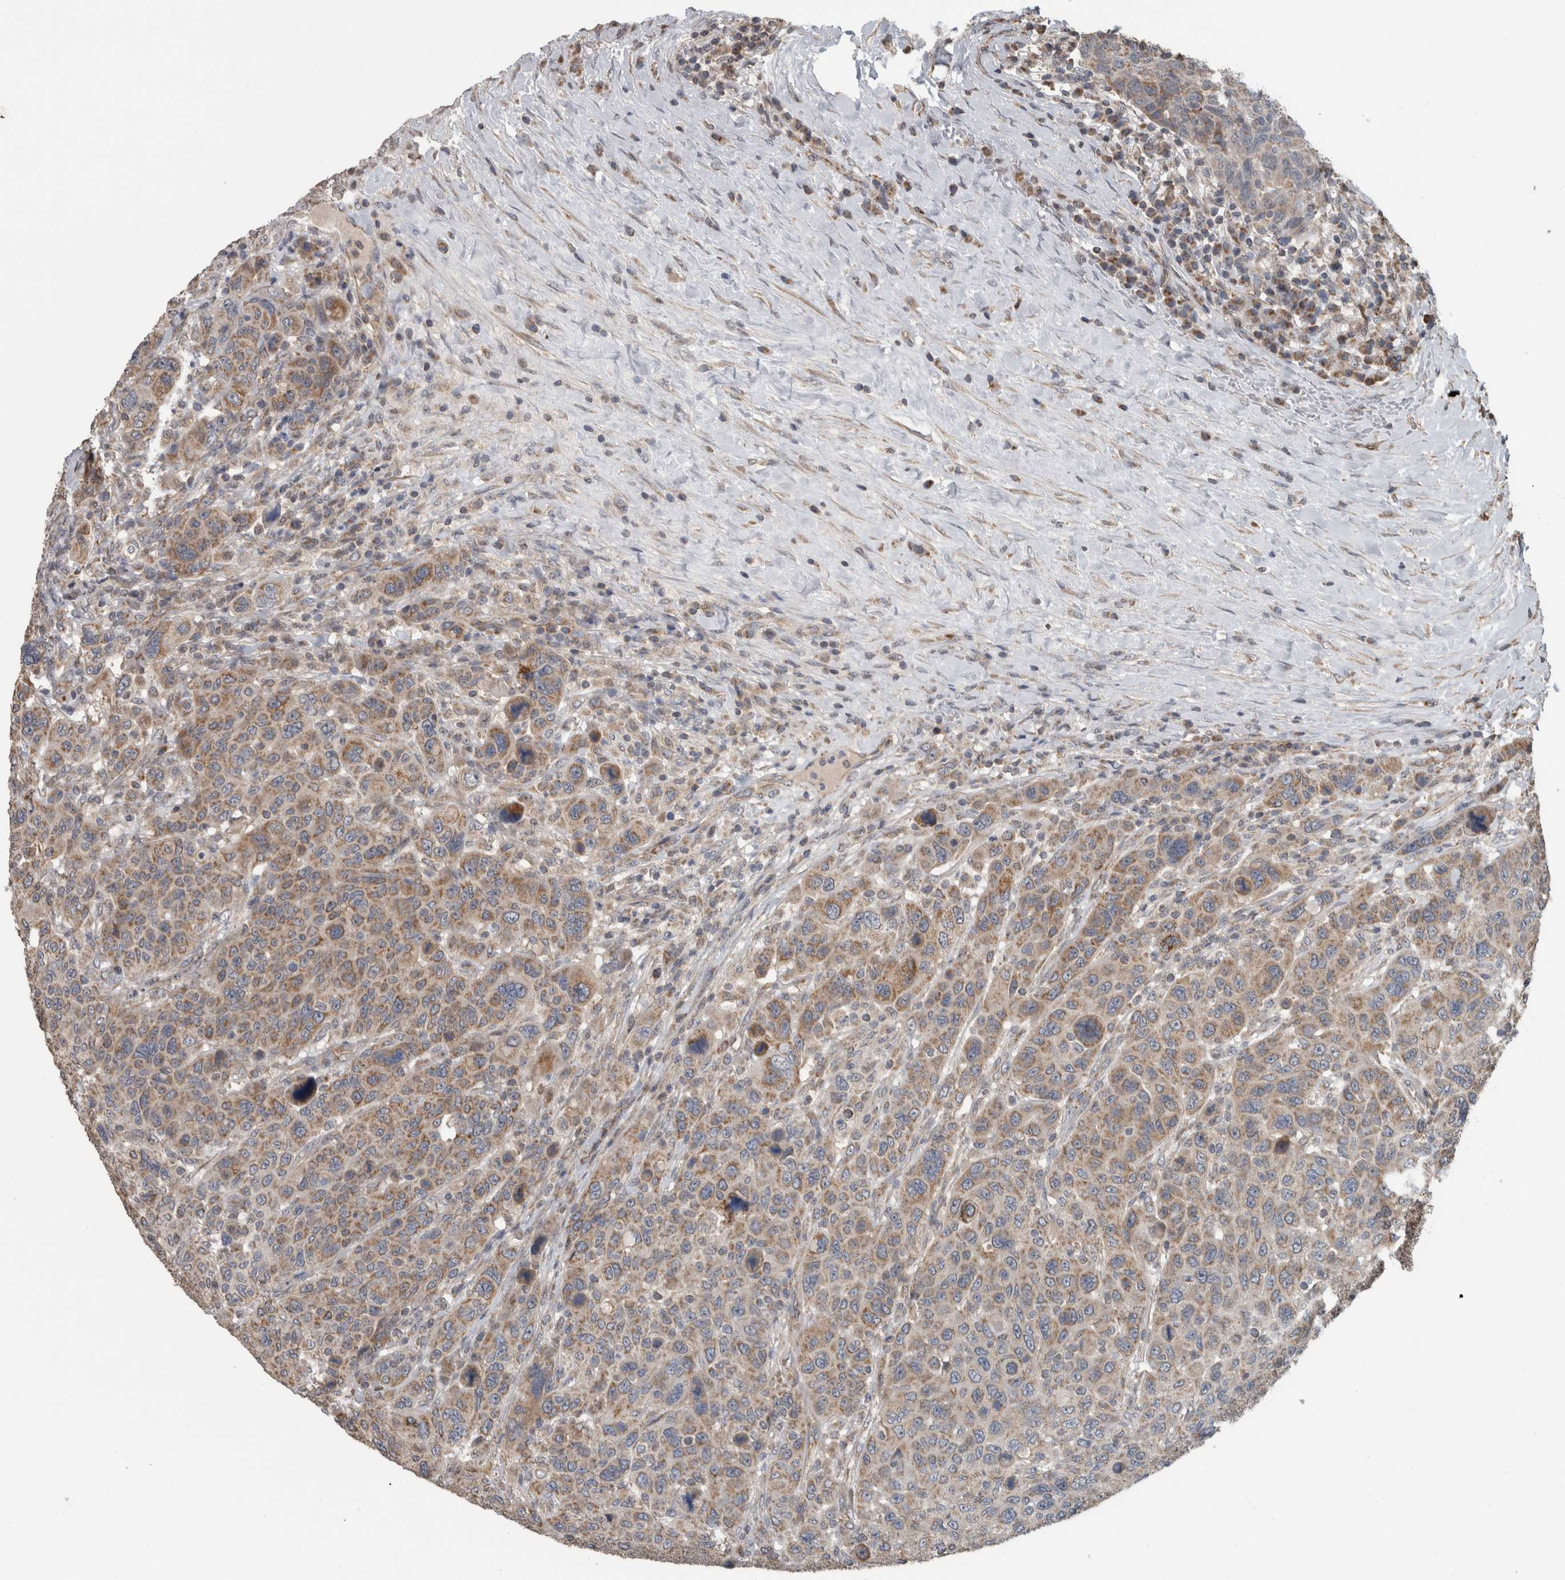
{"staining": {"intensity": "moderate", "quantity": ">75%", "location": "cytoplasmic/membranous"}, "tissue": "breast cancer", "cell_type": "Tumor cells", "image_type": "cancer", "snomed": [{"axis": "morphology", "description": "Duct carcinoma"}, {"axis": "topography", "description": "Breast"}], "caption": "Immunohistochemical staining of human infiltrating ductal carcinoma (breast) demonstrates medium levels of moderate cytoplasmic/membranous protein positivity in approximately >75% of tumor cells. (DAB (3,3'-diaminobenzidine) IHC with brightfield microscopy, high magnification).", "gene": "ARMC1", "patient": {"sex": "female", "age": 37}}